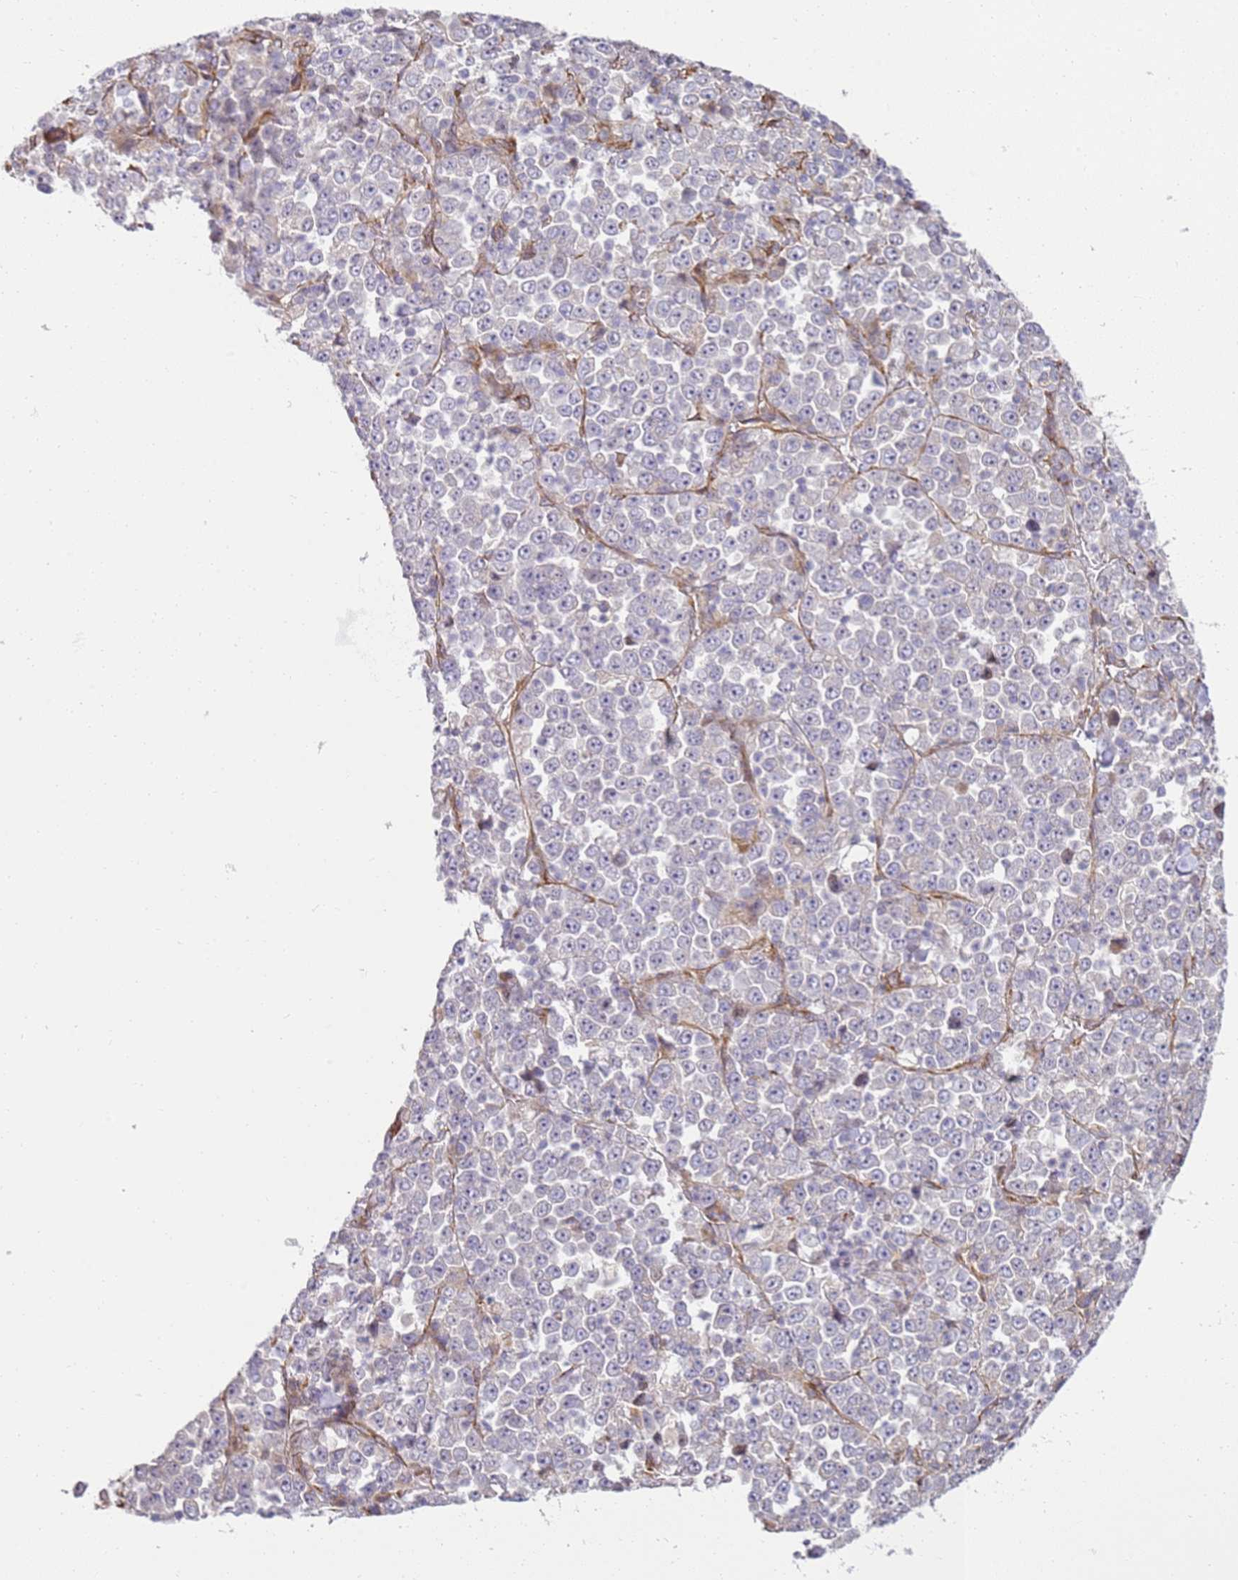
{"staining": {"intensity": "negative", "quantity": "none", "location": "none"}, "tissue": "stomach cancer", "cell_type": "Tumor cells", "image_type": "cancer", "snomed": [{"axis": "morphology", "description": "Normal tissue, NOS"}, {"axis": "morphology", "description": "Adenocarcinoma, NOS"}, {"axis": "topography", "description": "Stomach, upper"}, {"axis": "topography", "description": "Stomach"}], "caption": "This is a histopathology image of immunohistochemistry staining of adenocarcinoma (stomach), which shows no staining in tumor cells. Nuclei are stained in blue.", "gene": "GRAP", "patient": {"sex": "male", "age": 59}}